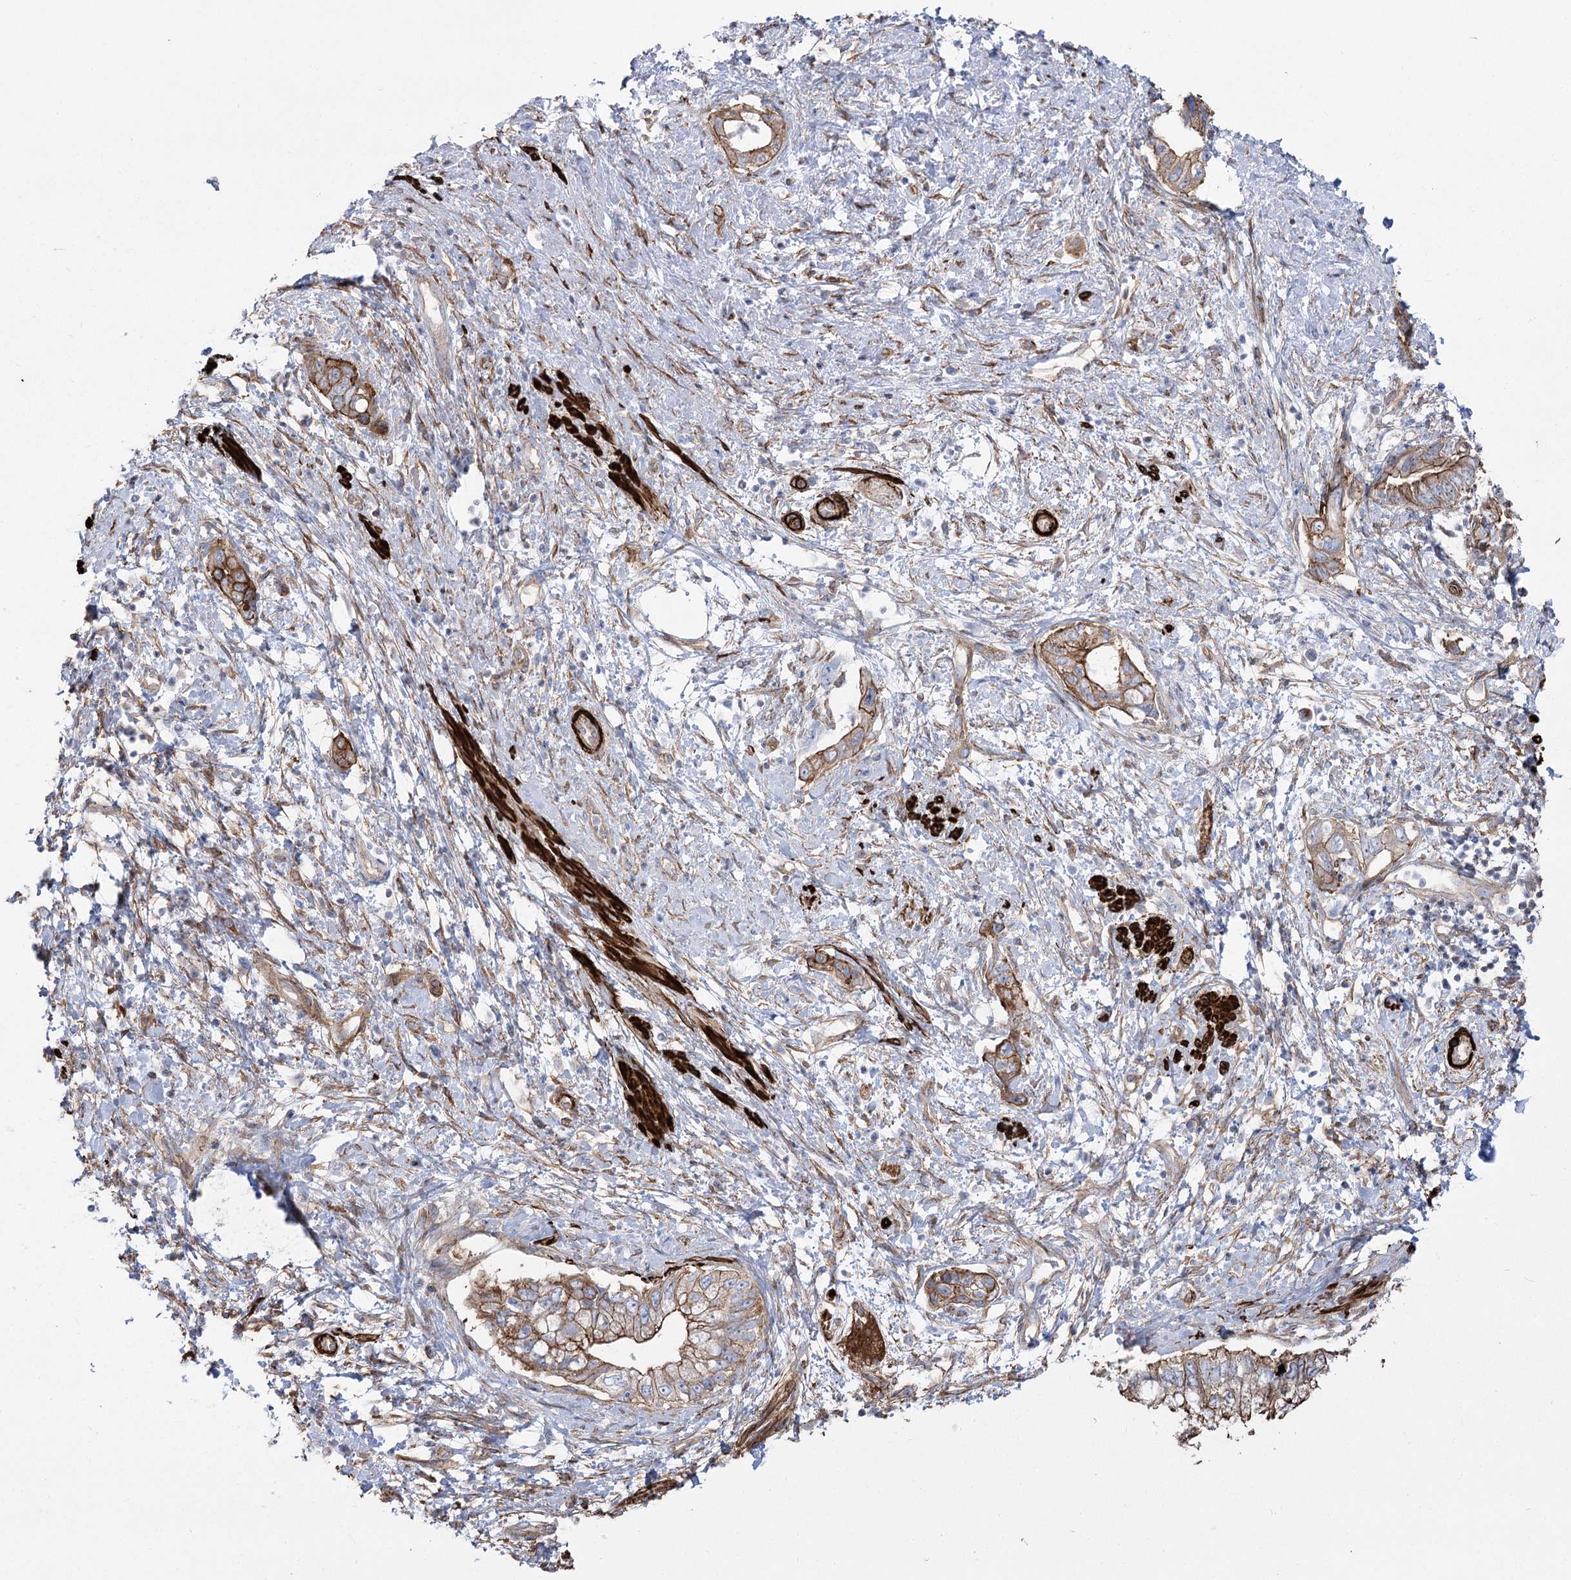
{"staining": {"intensity": "moderate", "quantity": ">75%", "location": "cytoplasmic/membranous"}, "tissue": "pancreatic cancer", "cell_type": "Tumor cells", "image_type": "cancer", "snomed": [{"axis": "morphology", "description": "Adenocarcinoma, NOS"}, {"axis": "topography", "description": "Pancreas"}], "caption": "Approximately >75% of tumor cells in human adenocarcinoma (pancreatic) exhibit moderate cytoplasmic/membranous protein staining as visualized by brown immunohistochemical staining.", "gene": "PLEKHA5", "patient": {"sex": "female", "age": 73}}